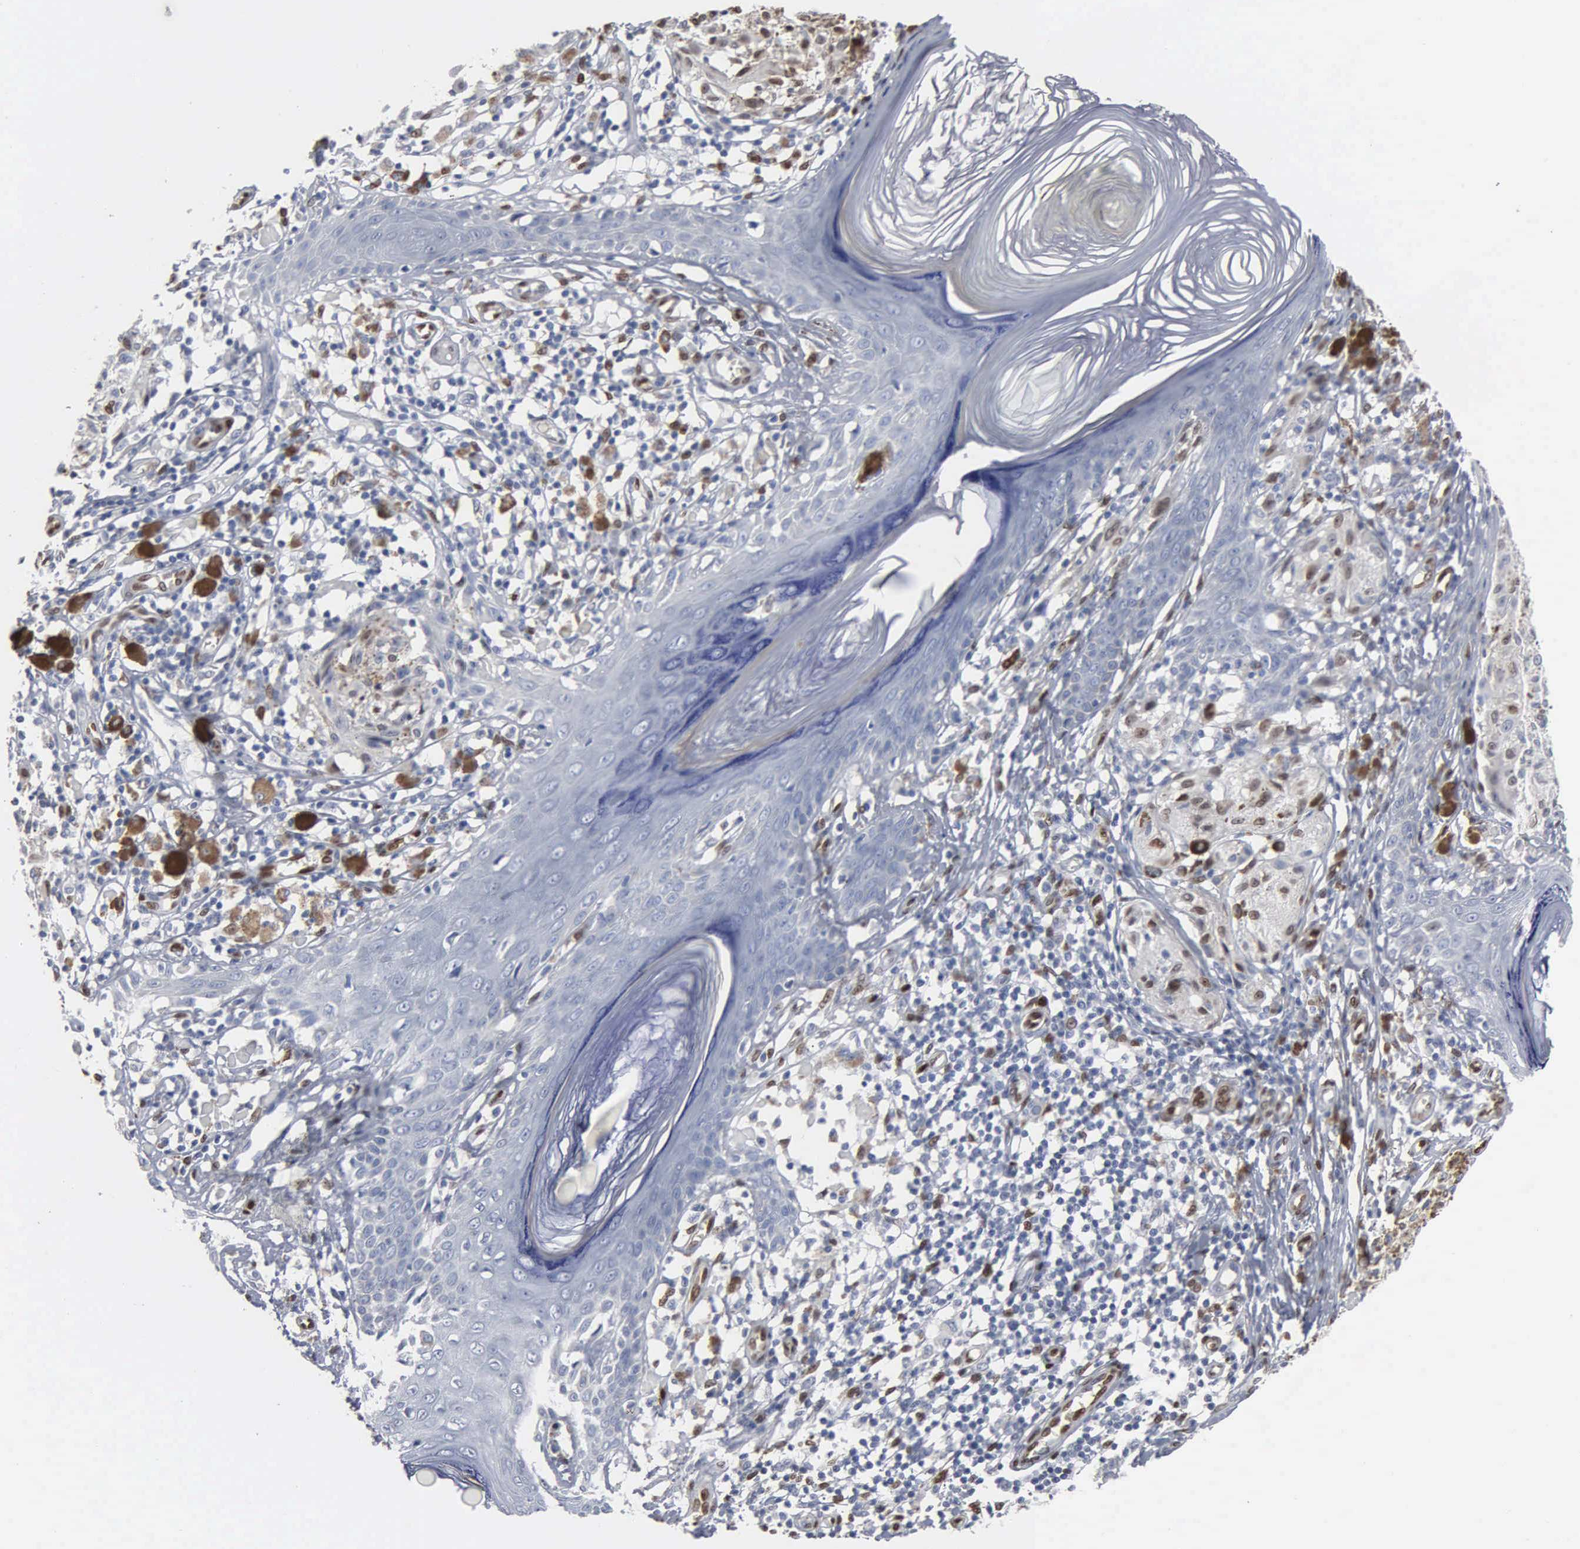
{"staining": {"intensity": "weak", "quantity": "25%-75%", "location": "nuclear"}, "tissue": "melanoma", "cell_type": "Tumor cells", "image_type": "cancer", "snomed": [{"axis": "morphology", "description": "Malignant melanoma, NOS"}, {"axis": "topography", "description": "Skin"}], "caption": "A histopathology image of melanoma stained for a protein displays weak nuclear brown staining in tumor cells.", "gene": "FGF2", "patient": {"sex": "male", "age": 36}}